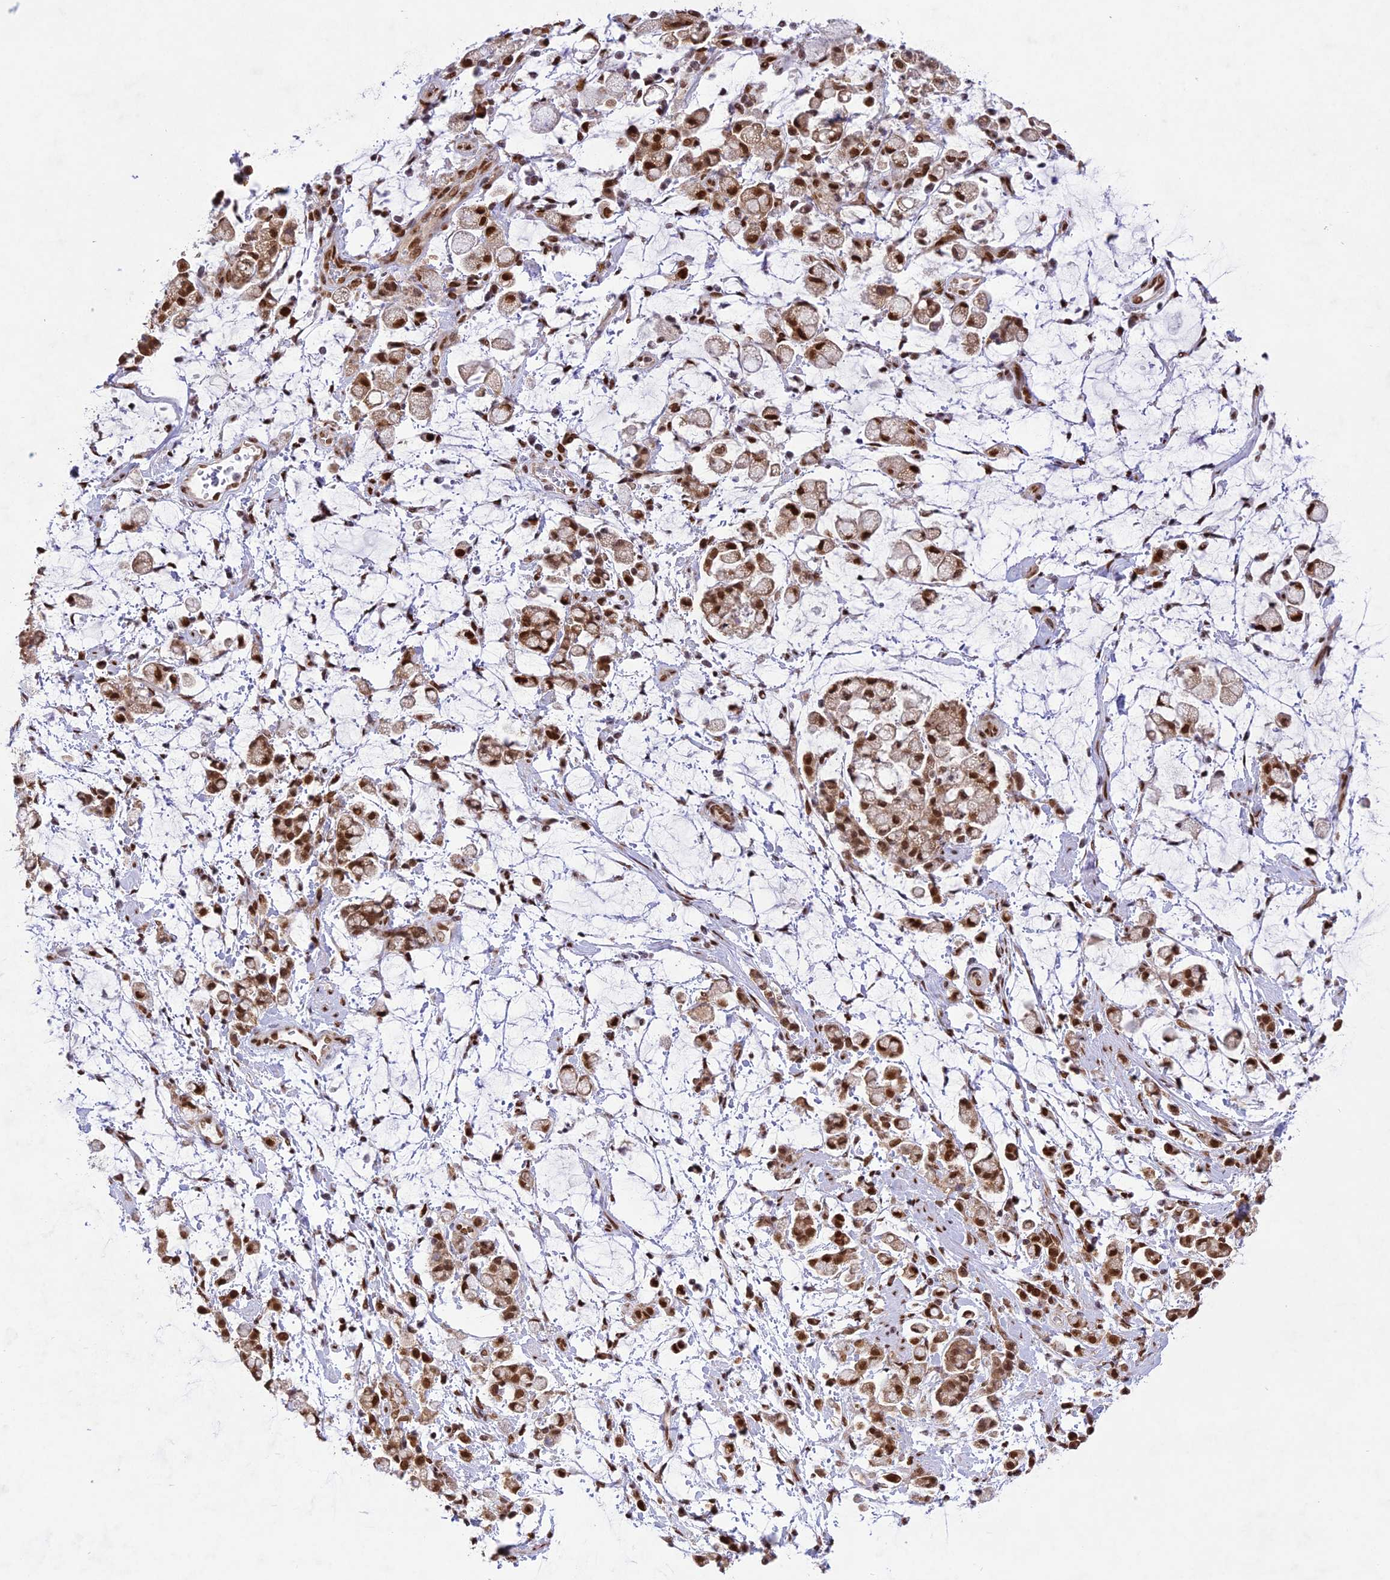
{"staining": {"intensity": "strong", "quantity": ">75%", "location": "nuclear"}, "tissue": "stomach cancer", "cell_type": "Tumor cells", "image_type": "cancer", "snomed": [{"axis": "morphology", "description": "Adenocarcinoma, NOS"}, {"axis": "topography", "description": "Stomach"}], "caption": "Stomach adenocarcinoma stained for a protein (brown) displays strong nuclear positive positivity in about >75% of tumor cells.", "gene": "DDX1", "patient": {"sex": "female", "age": 60}}